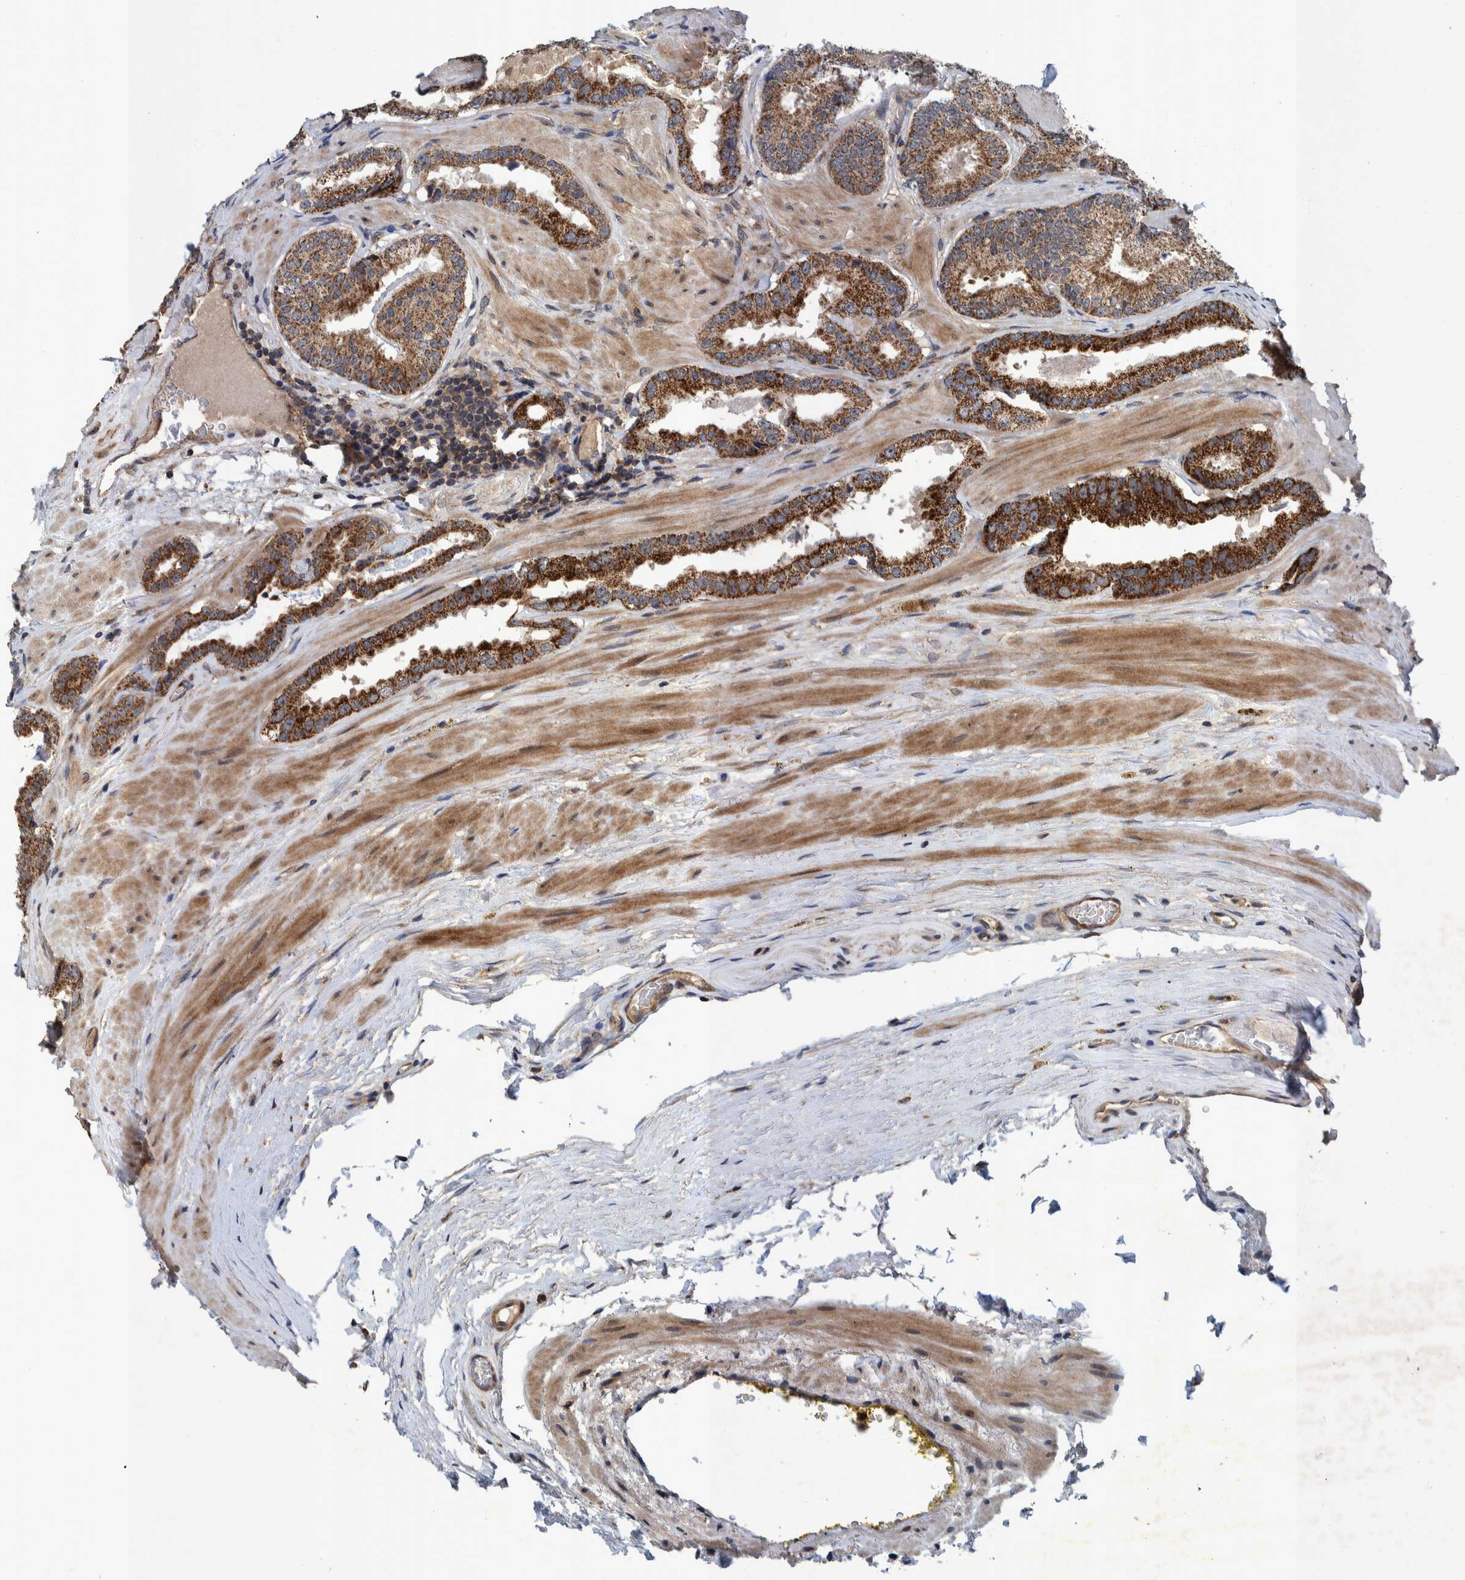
{"staining": {"intensity": "moderate", "quantity": ">75%", "location": "cytoplasmic/membranous"}, "tissue": "prostate cancer", "cell_type": "Tumor cells", "image_type": "cancer", "snomed": [{"axis": "morphology", "description": "Adenocarcinoma, Low grade"}, {"axis": "topography", "description": "Prostate"}], "caption": "Protein expression analysis of human prostate low-grade adenocarcinoma reveals moderate cytoplasmic/membranous expression in about >75% of tumor cells.", "gene": "MRPS7", "patient": {"sex": "male", "age": 51}}